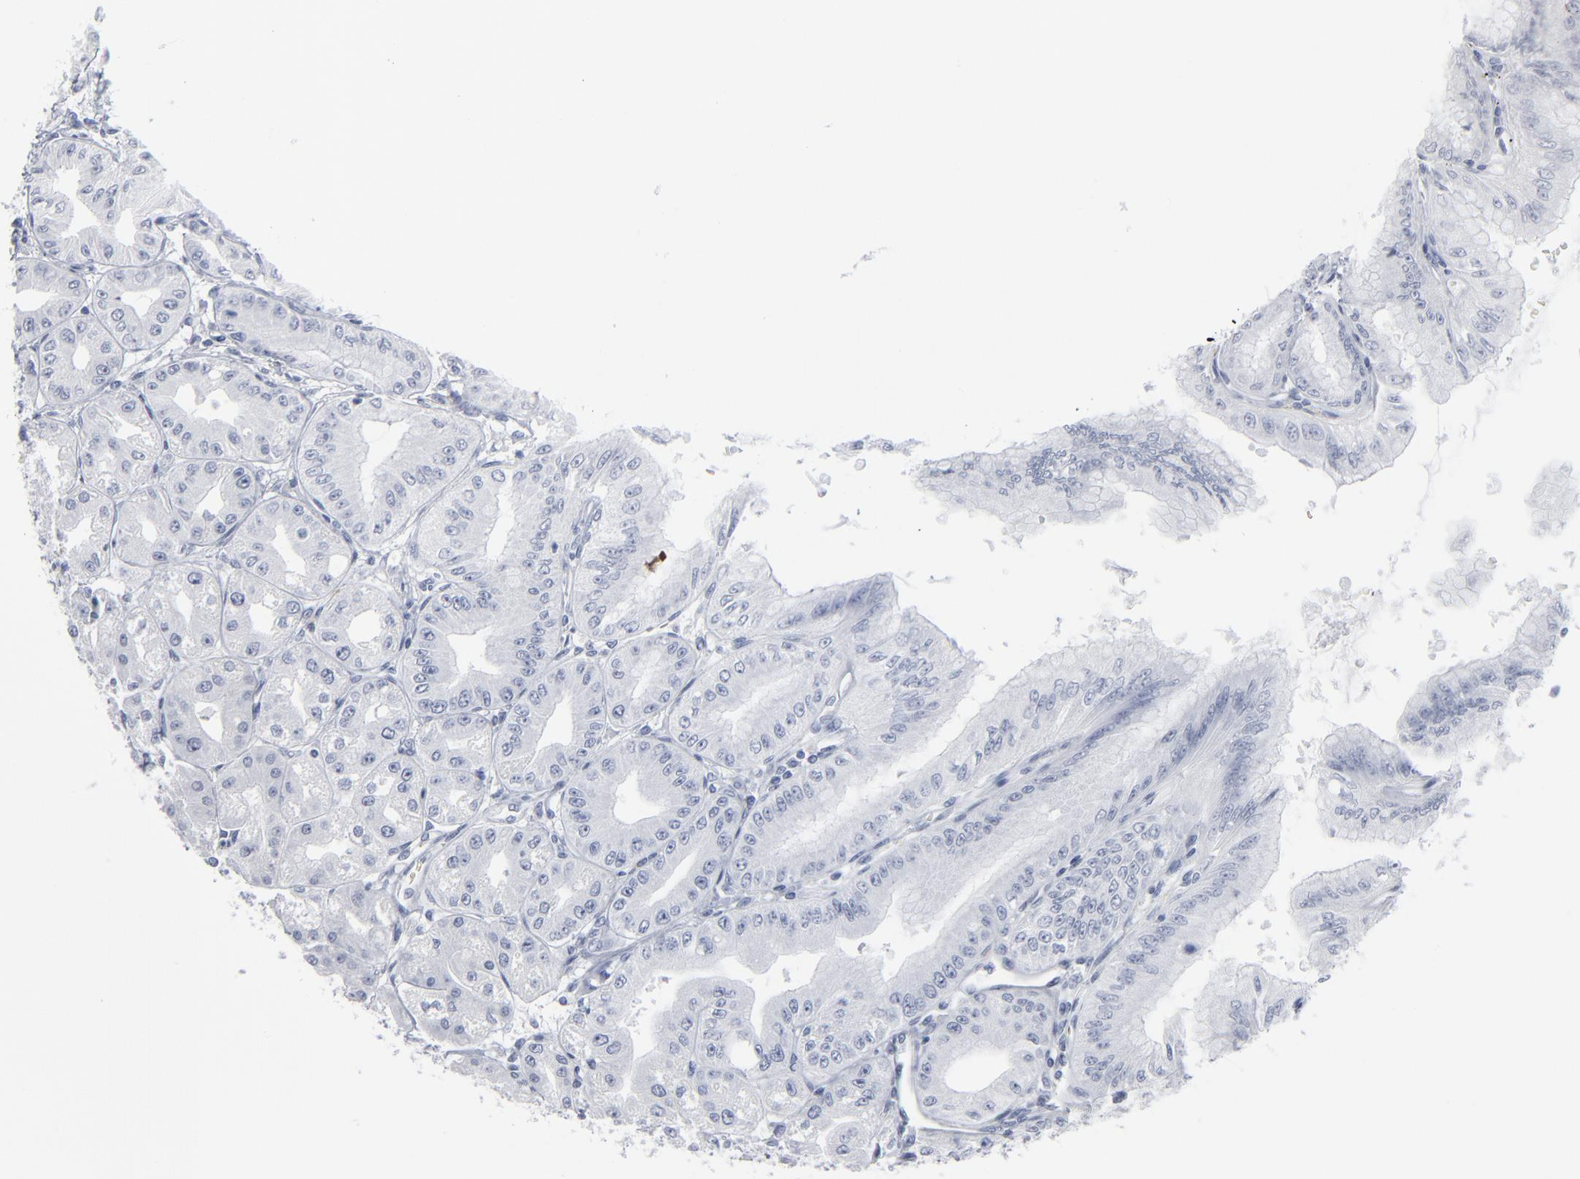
{"staining": {"intensity": "negative", "quantity": "none", "location": "none"}, "tissue": "stomach", "cell_type": "Glandular cells", "image_type": "normal", "snomed": [{"axis": "morphology", "description": "Normal tissue, NOS"}, {"axis": "topography", "description": "Stomach, lower"}], "caption": "Human stomach stained for a protein using IHC reveals no positivity in glandular cells.", "gene": "PAGE1", "patient": {"sex": "male", "age": 71}}